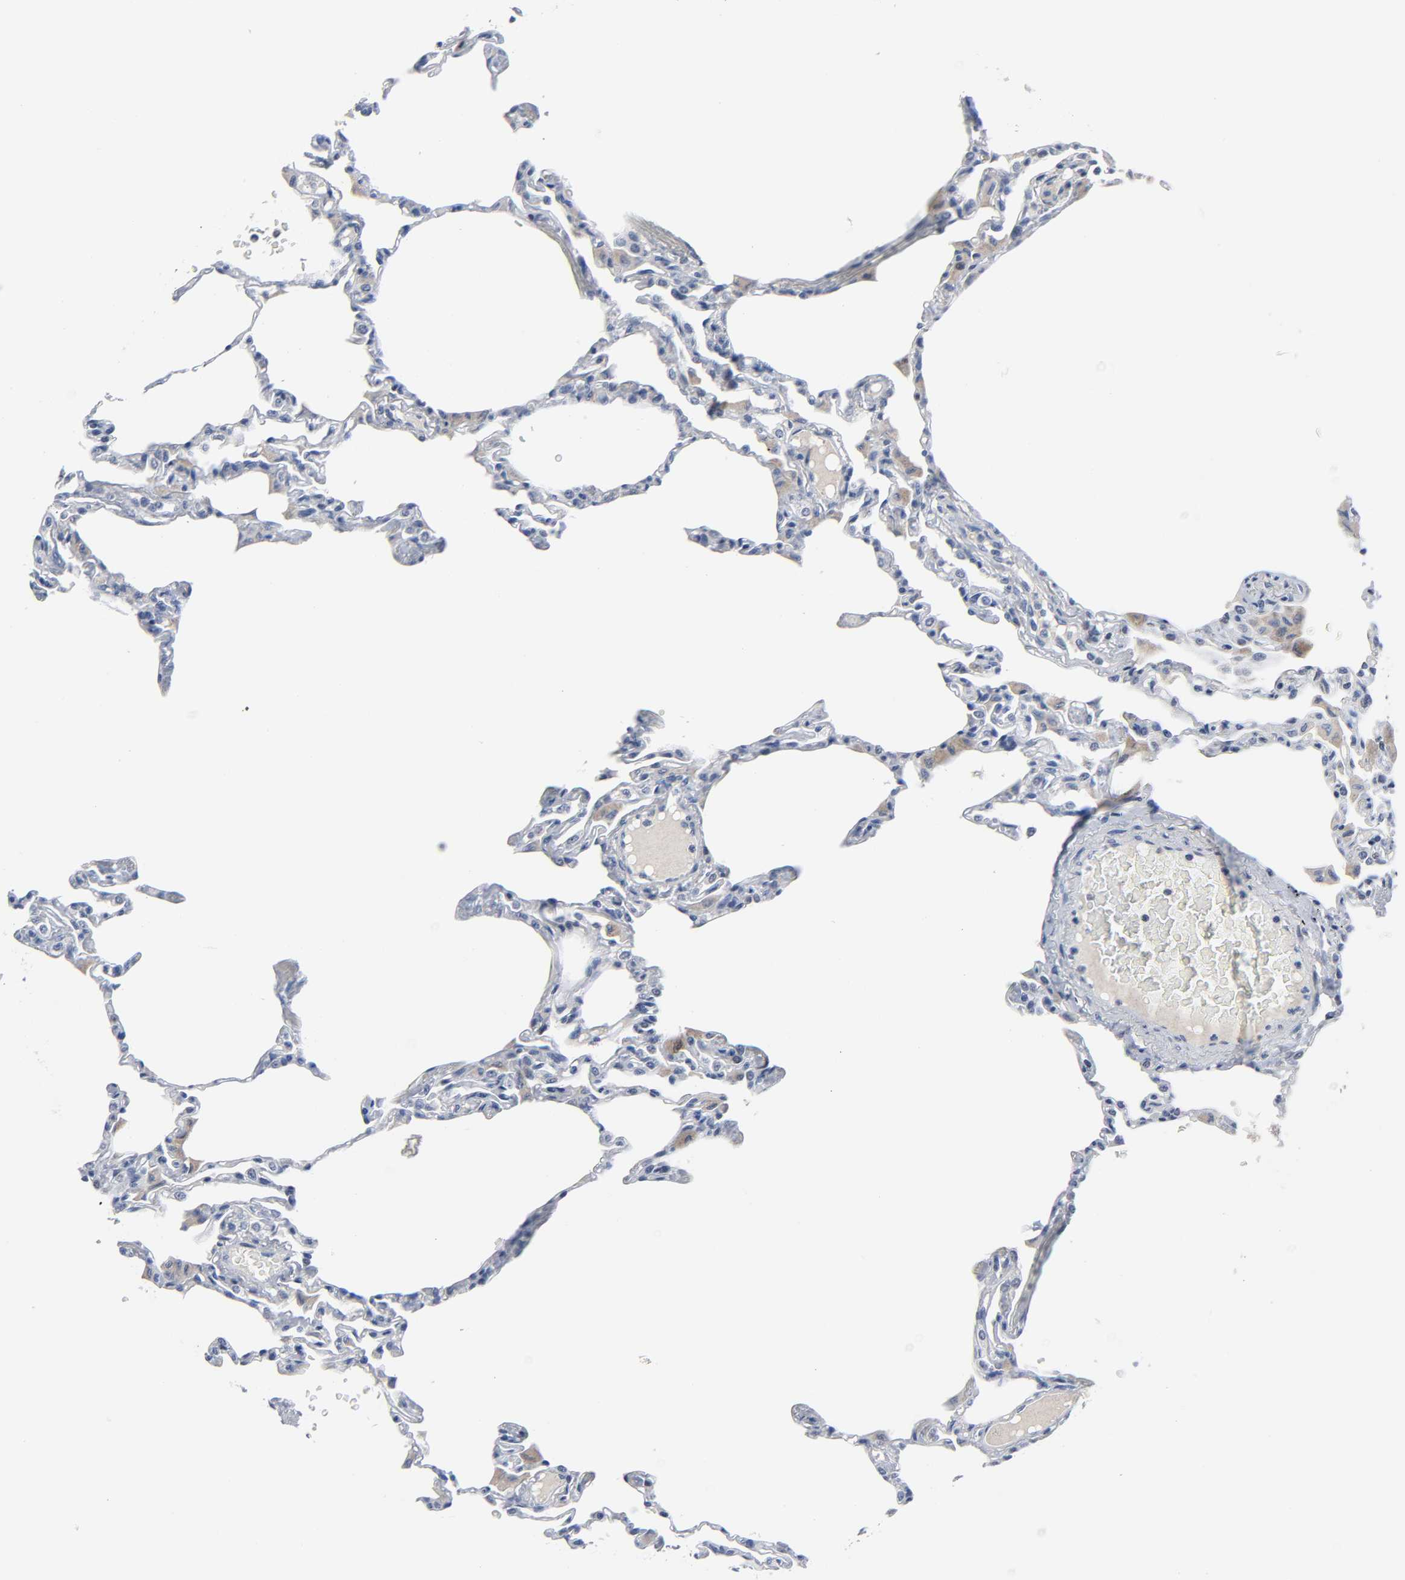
{"staining": {"intensity": "negative", "quantity": "none", "location": "none"}, "tissue": "lung", "cell_type": "Alveolar cells", "image_type": "normal", "snomed": [{"axis": "morphology", "description": "Normal tissue, NOS"}, {"axis": "topography", "description": "Lung"}], "caption": "IHC photomicrograph of normal lung: lung stained with DAB exhibits no significant protein expression in alveolar cells.", "gene": "WEE1", "patient": {"sex": "female", "age": 49}}